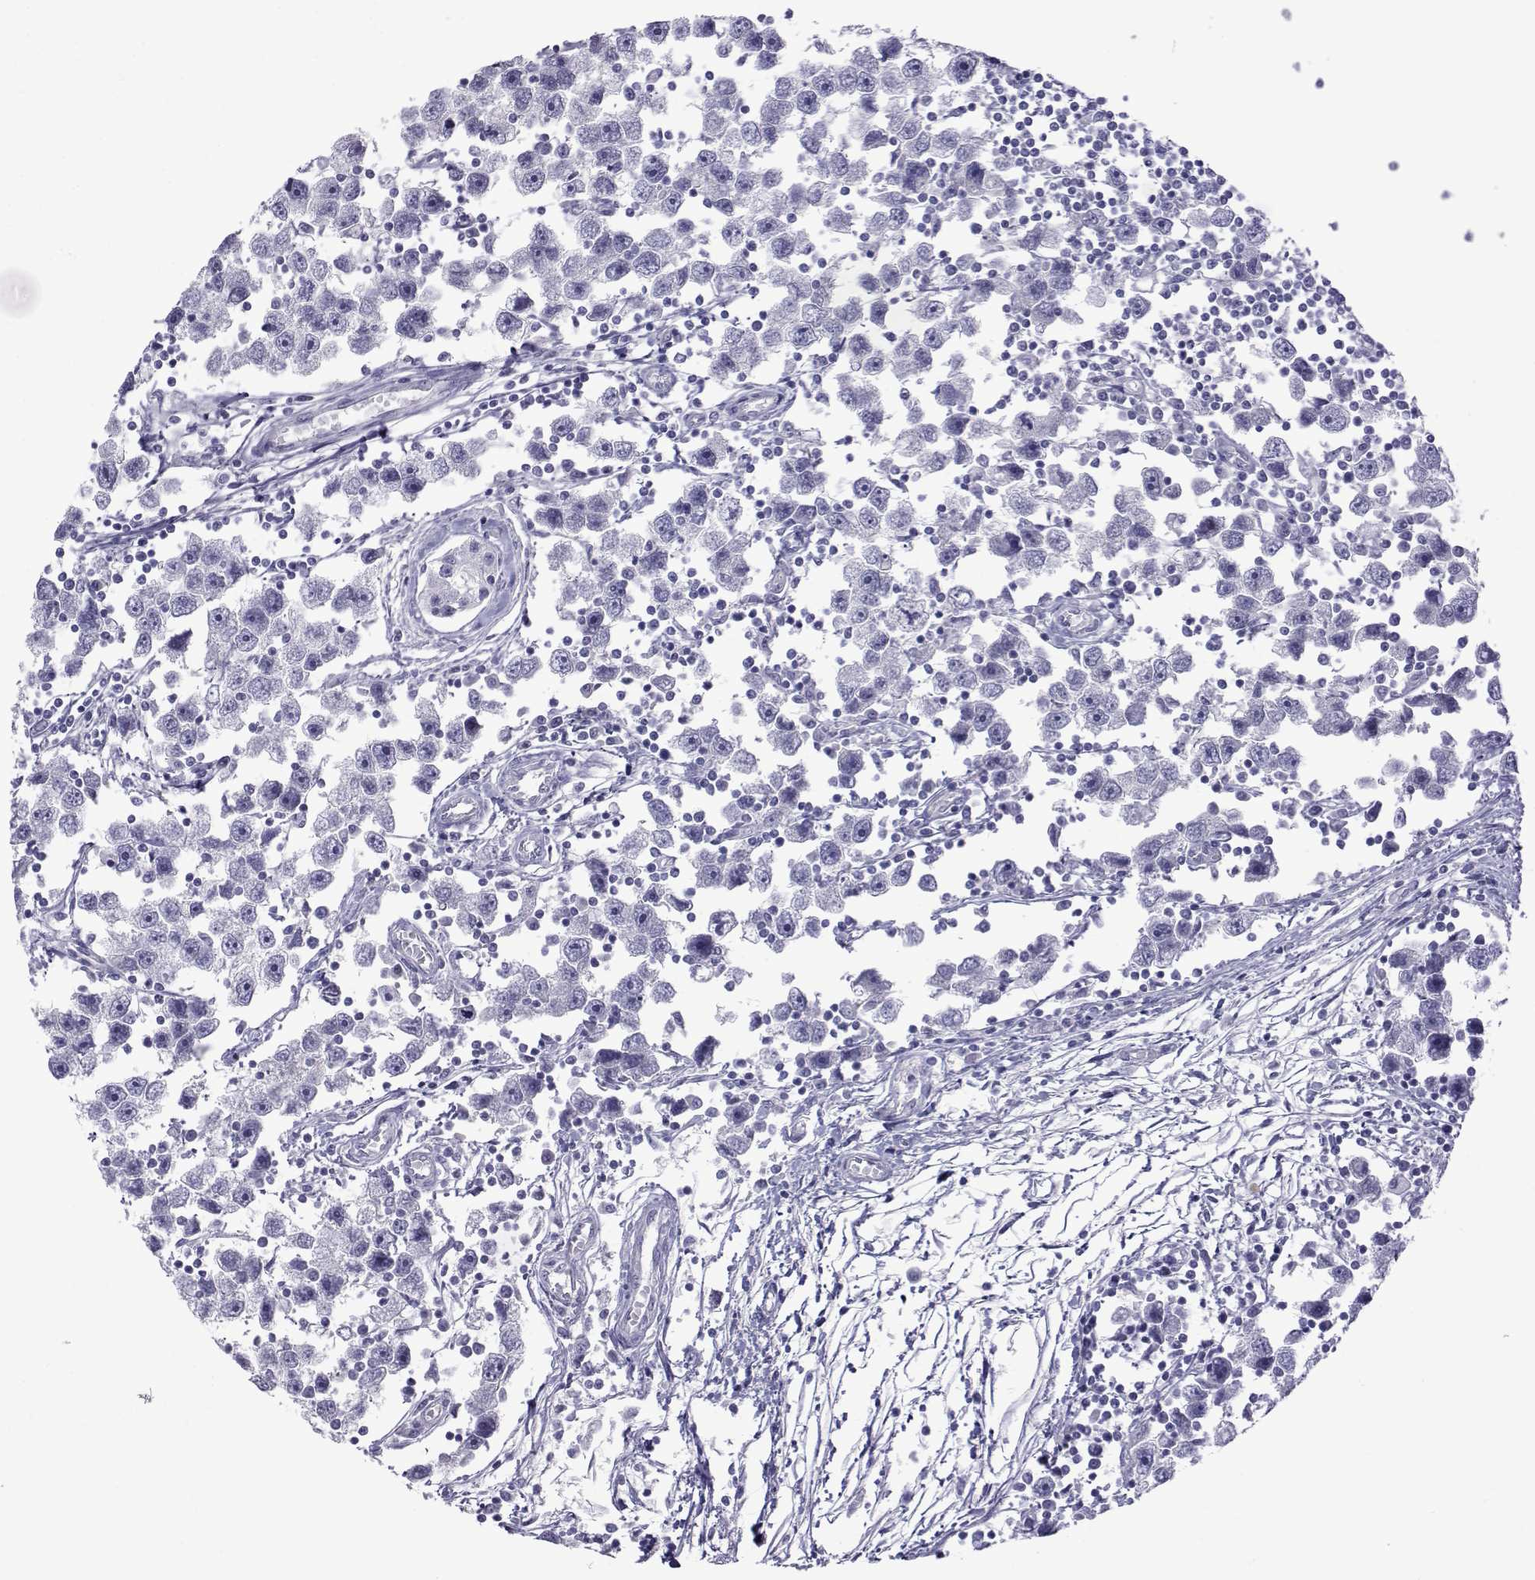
{"staining": {"intensity": "negative", "quantity": "none", "location": "none"}, "tissue": "testis cancer", "cell_type": "Tumor cells", "image_type": "cancer", "snomed": [{"axis": "morphology", "description": "Seminoma, NOS"}, {"axis": "topography", "description": "Testis"}], "caption": "Immunohistochemistry (IHC) micrograph of testis seminoma stained for a protein (brown), which shows no staining in tumor cells.", "gene": "COL22A1", "patient": {"sex": "male", "age": 30}}